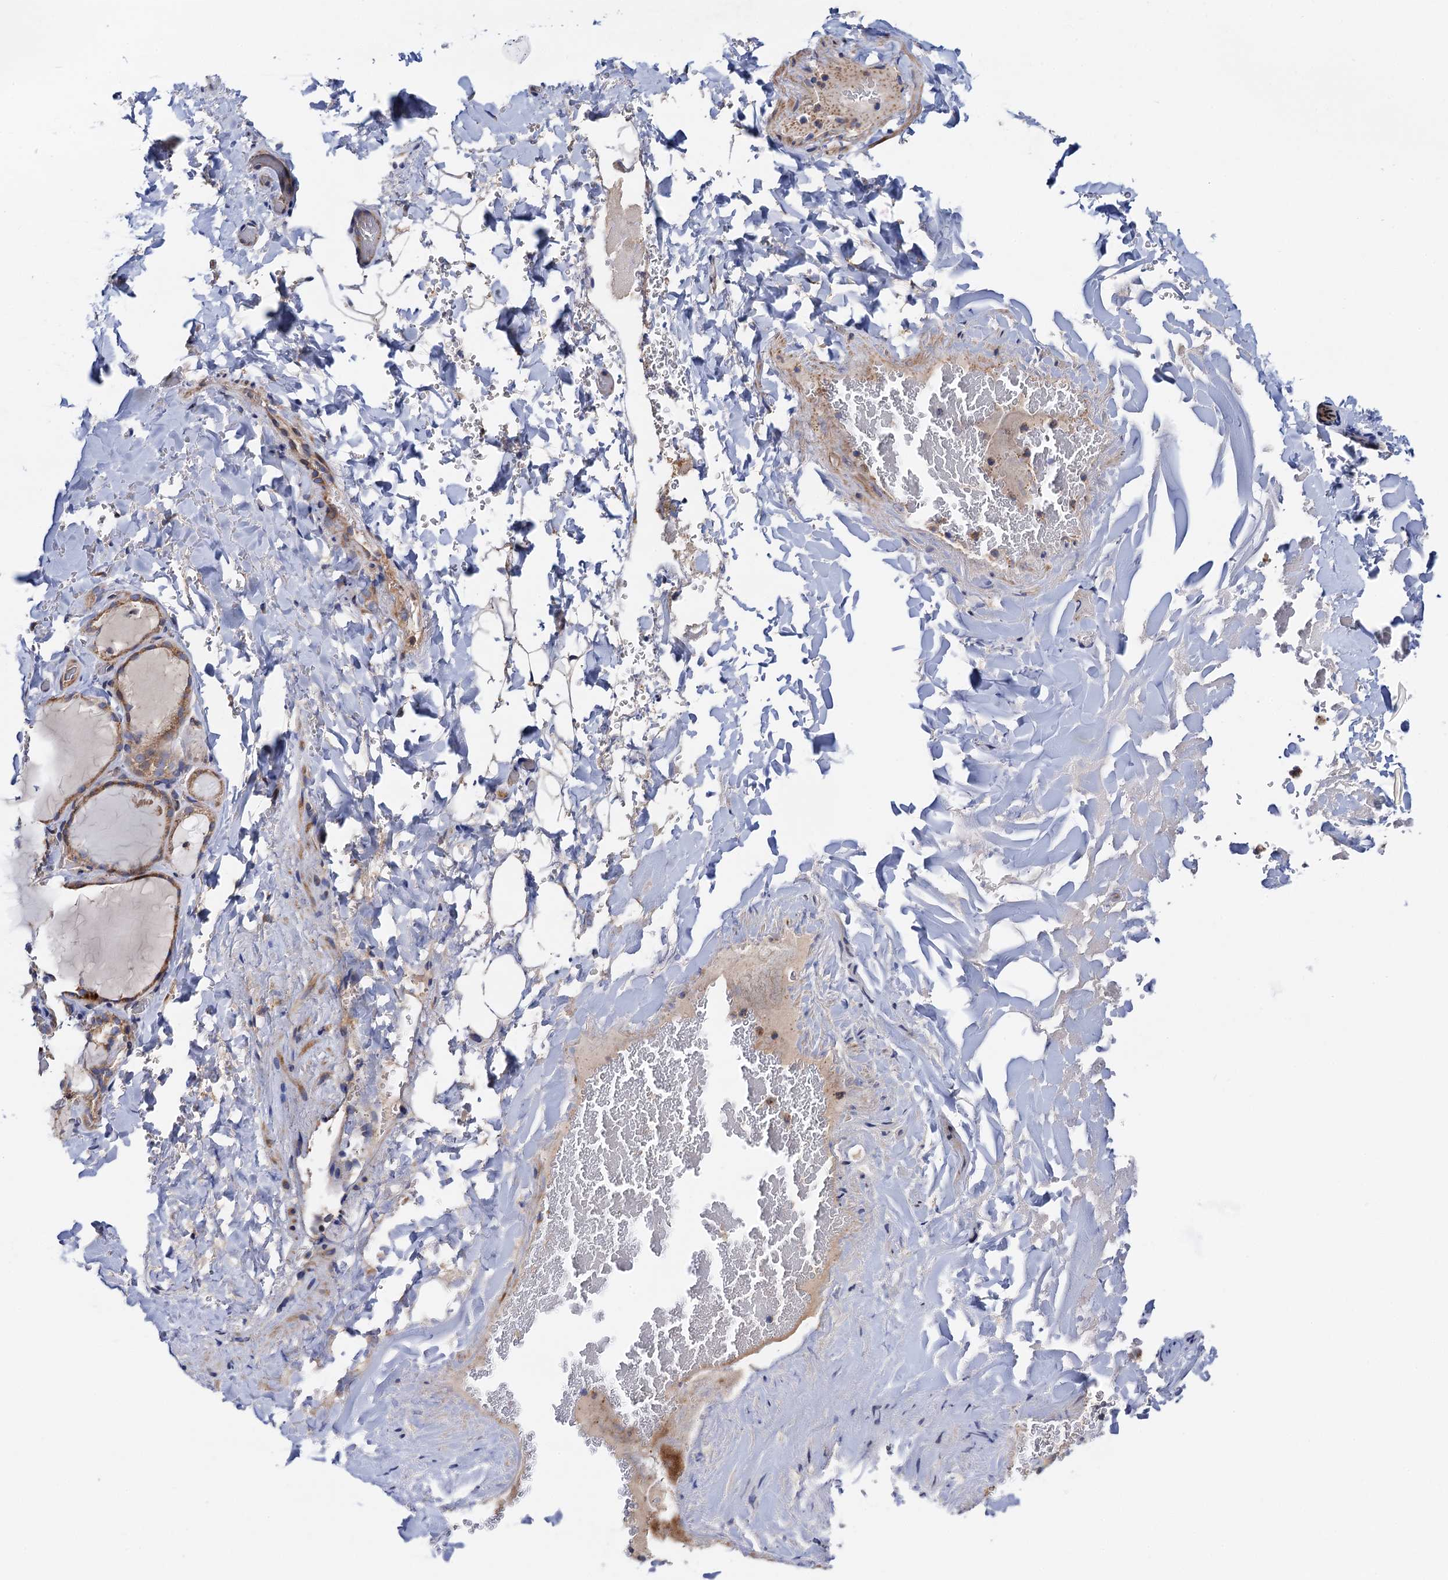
{"staining": {"intensity": "moderate", "quantity": ">75%", "location": "cytoplasmic/membranous"}, "tissue": "thyroid gland", "cell_type": "Glandular cells", "image_type": "normal", "snomed": [{"axis": "morphology", "description": "Normal tissue, NOS"}, {"axis": "topography", "description": "Thyroid gland"}], "caption": "Thyroid gland stained with a brown dye demonstrates moderate cytoplasmic/membranous positive expression in about >75% of glandular cells.", "gene": "MRPL48", "patient": {"sex": "female", "age": 22}}